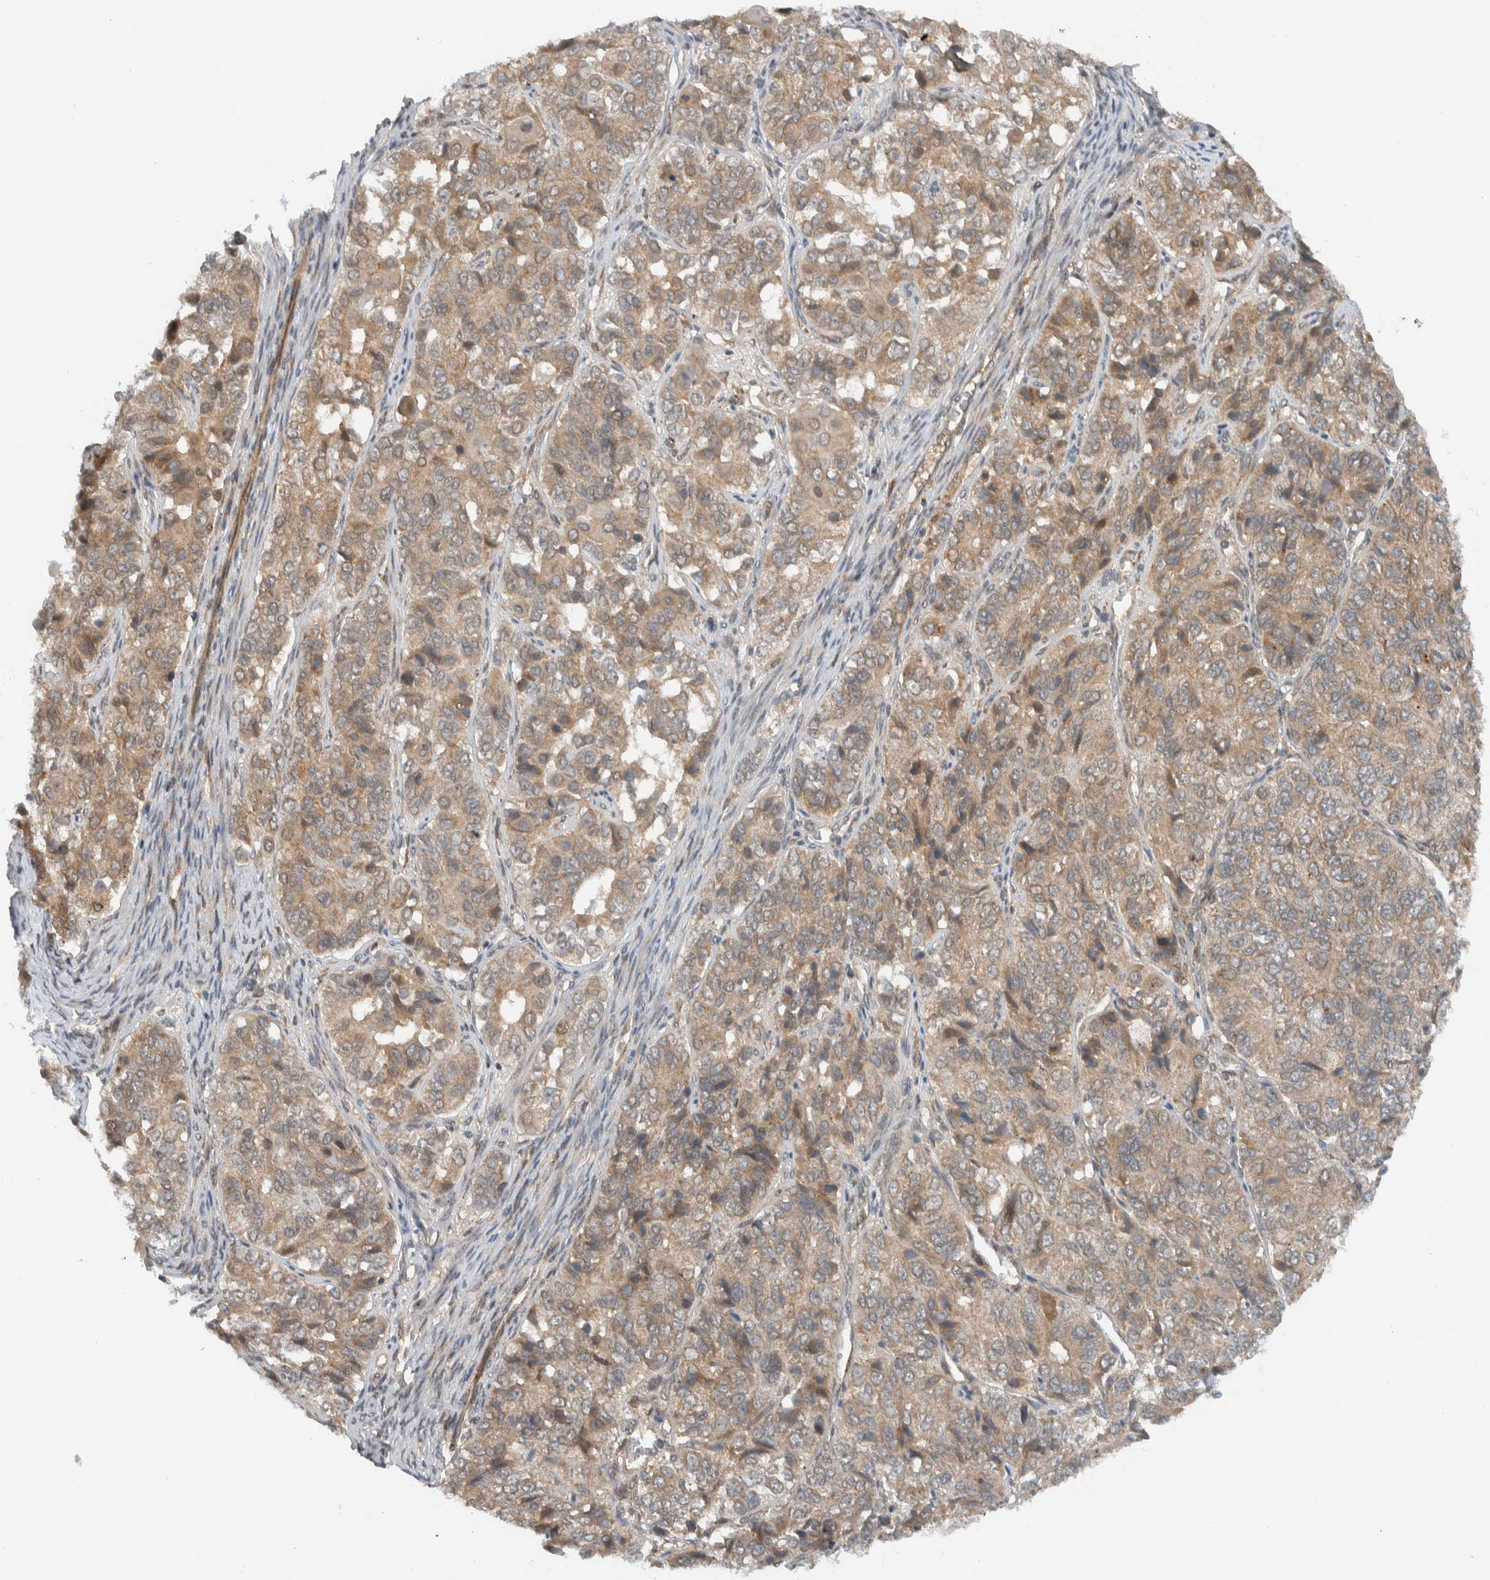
{"staining": {"intensity": "weak", "quantity": ">75%", "location": "cytoplasmic/membranous"}, "tissue": "ovarian cancer", "cell_type": "Tumor cells", "image_type": "cancer", "snomed": [{"axis": "morphology", "description": "Carcinoma, endometroid"}, {"axis": "topography", "description": "Ovary"}], "caption": "IHC micrograph of neoplastic tissue: human ovarian cancer stained using IHC reveals low levels of weak protein expression localized specifically in the cytoplasmic/membranous of tumor cells, appearing as a cytoplasmic/membranous brown color.", "gene": "KLHL6", "patient": {"sex": "female", "age": 51}}